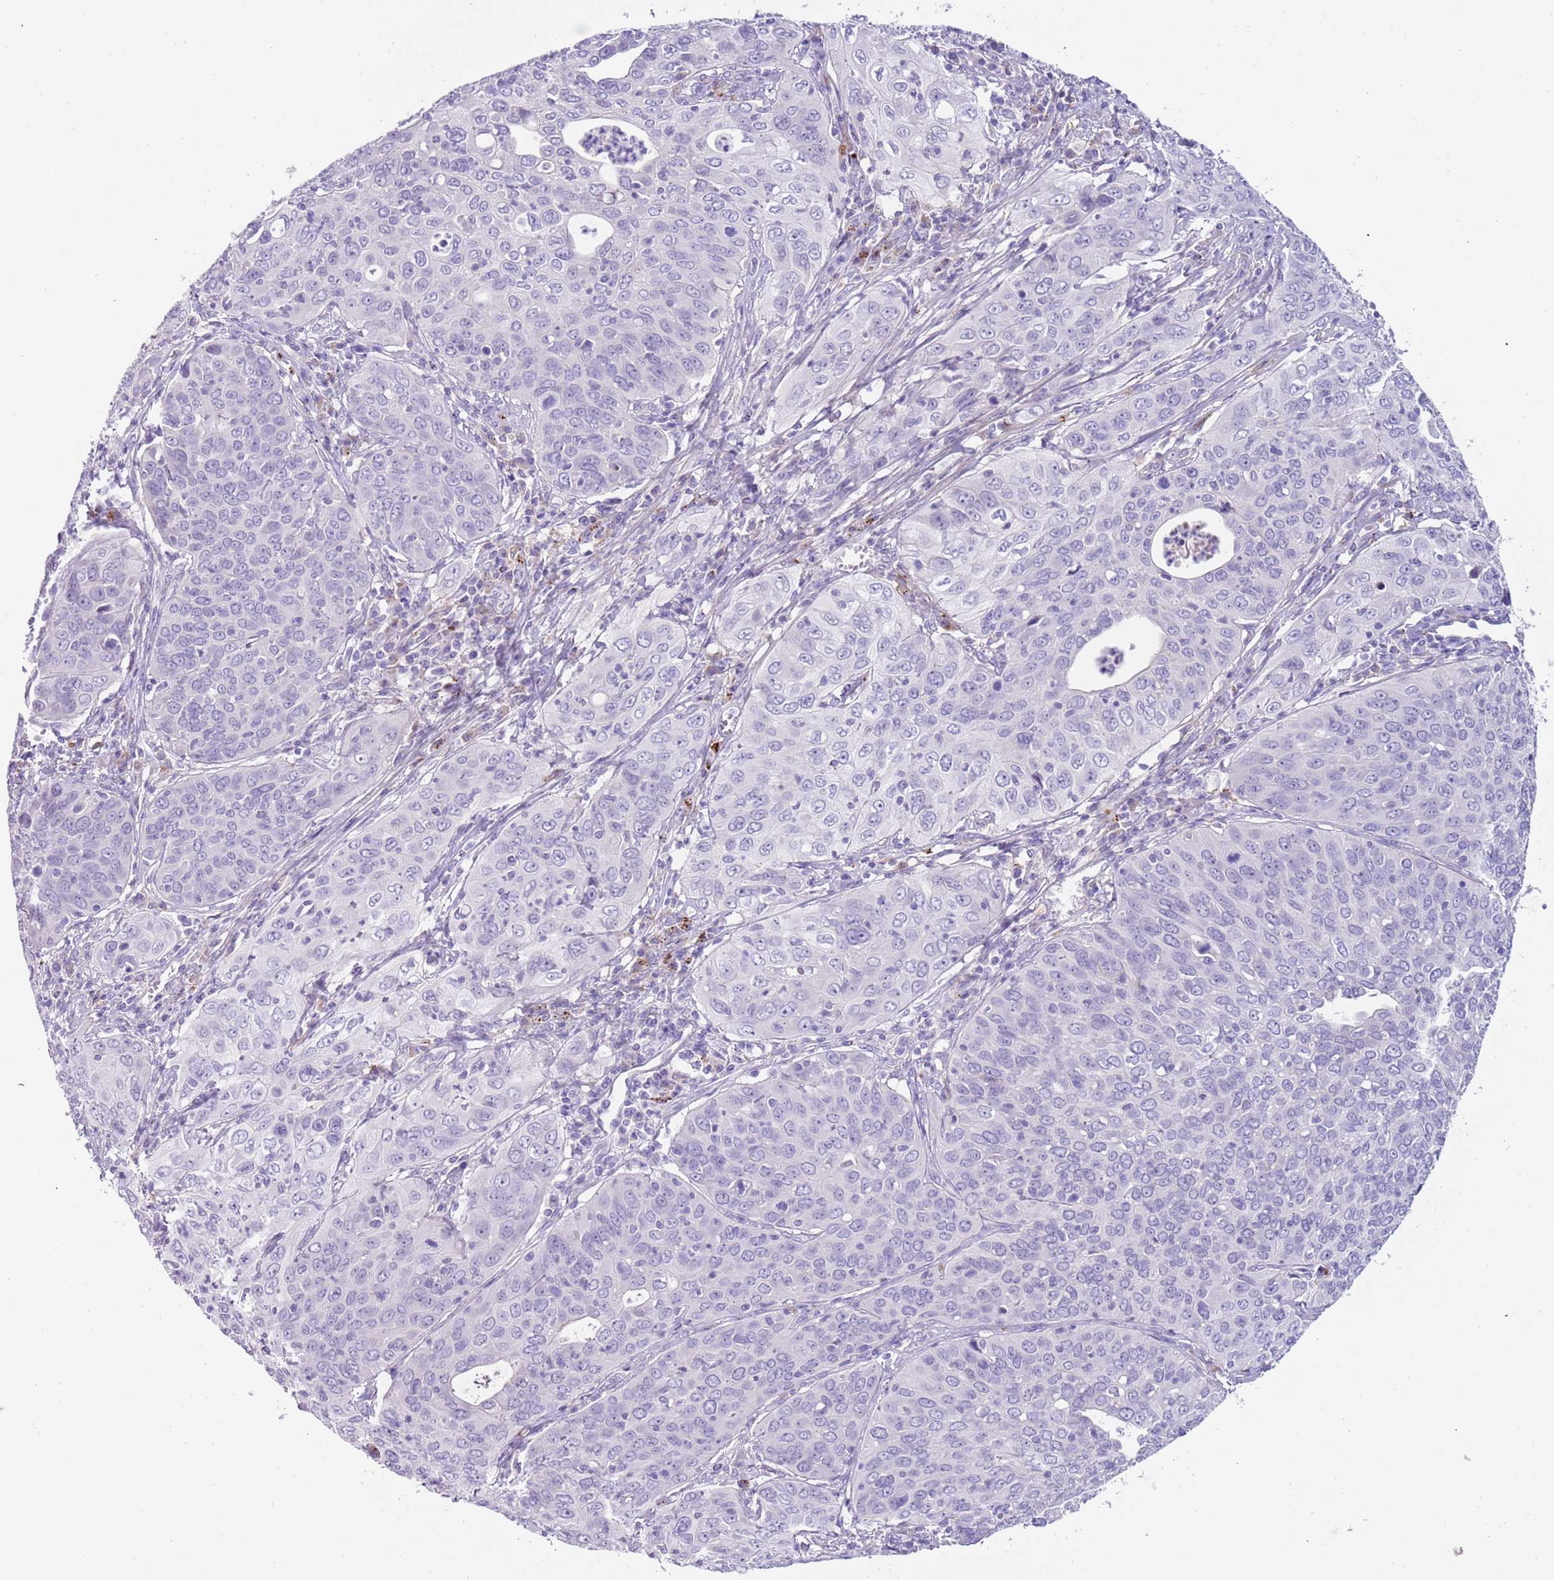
{"staining": {"intensity": "negative", "quantity": "none", "location": "none"}, "tissue": "cervical cancer", "cell_type": "Tumor cells", "image_type": "cancer", "snomed": [{"axis": "morphology", "description": "Squamous cell carcinoma, NOS"}, {"axis": "topography", "description": "Cervix"}], "caption": "High power microscopy histopathology image of an IHC histopathology image of squamous cell carcinoma (cervical), revealing no significant staining in tumor cells.", "gene": "LRRN3", "patient": {"sex": "female", "age": 36}}